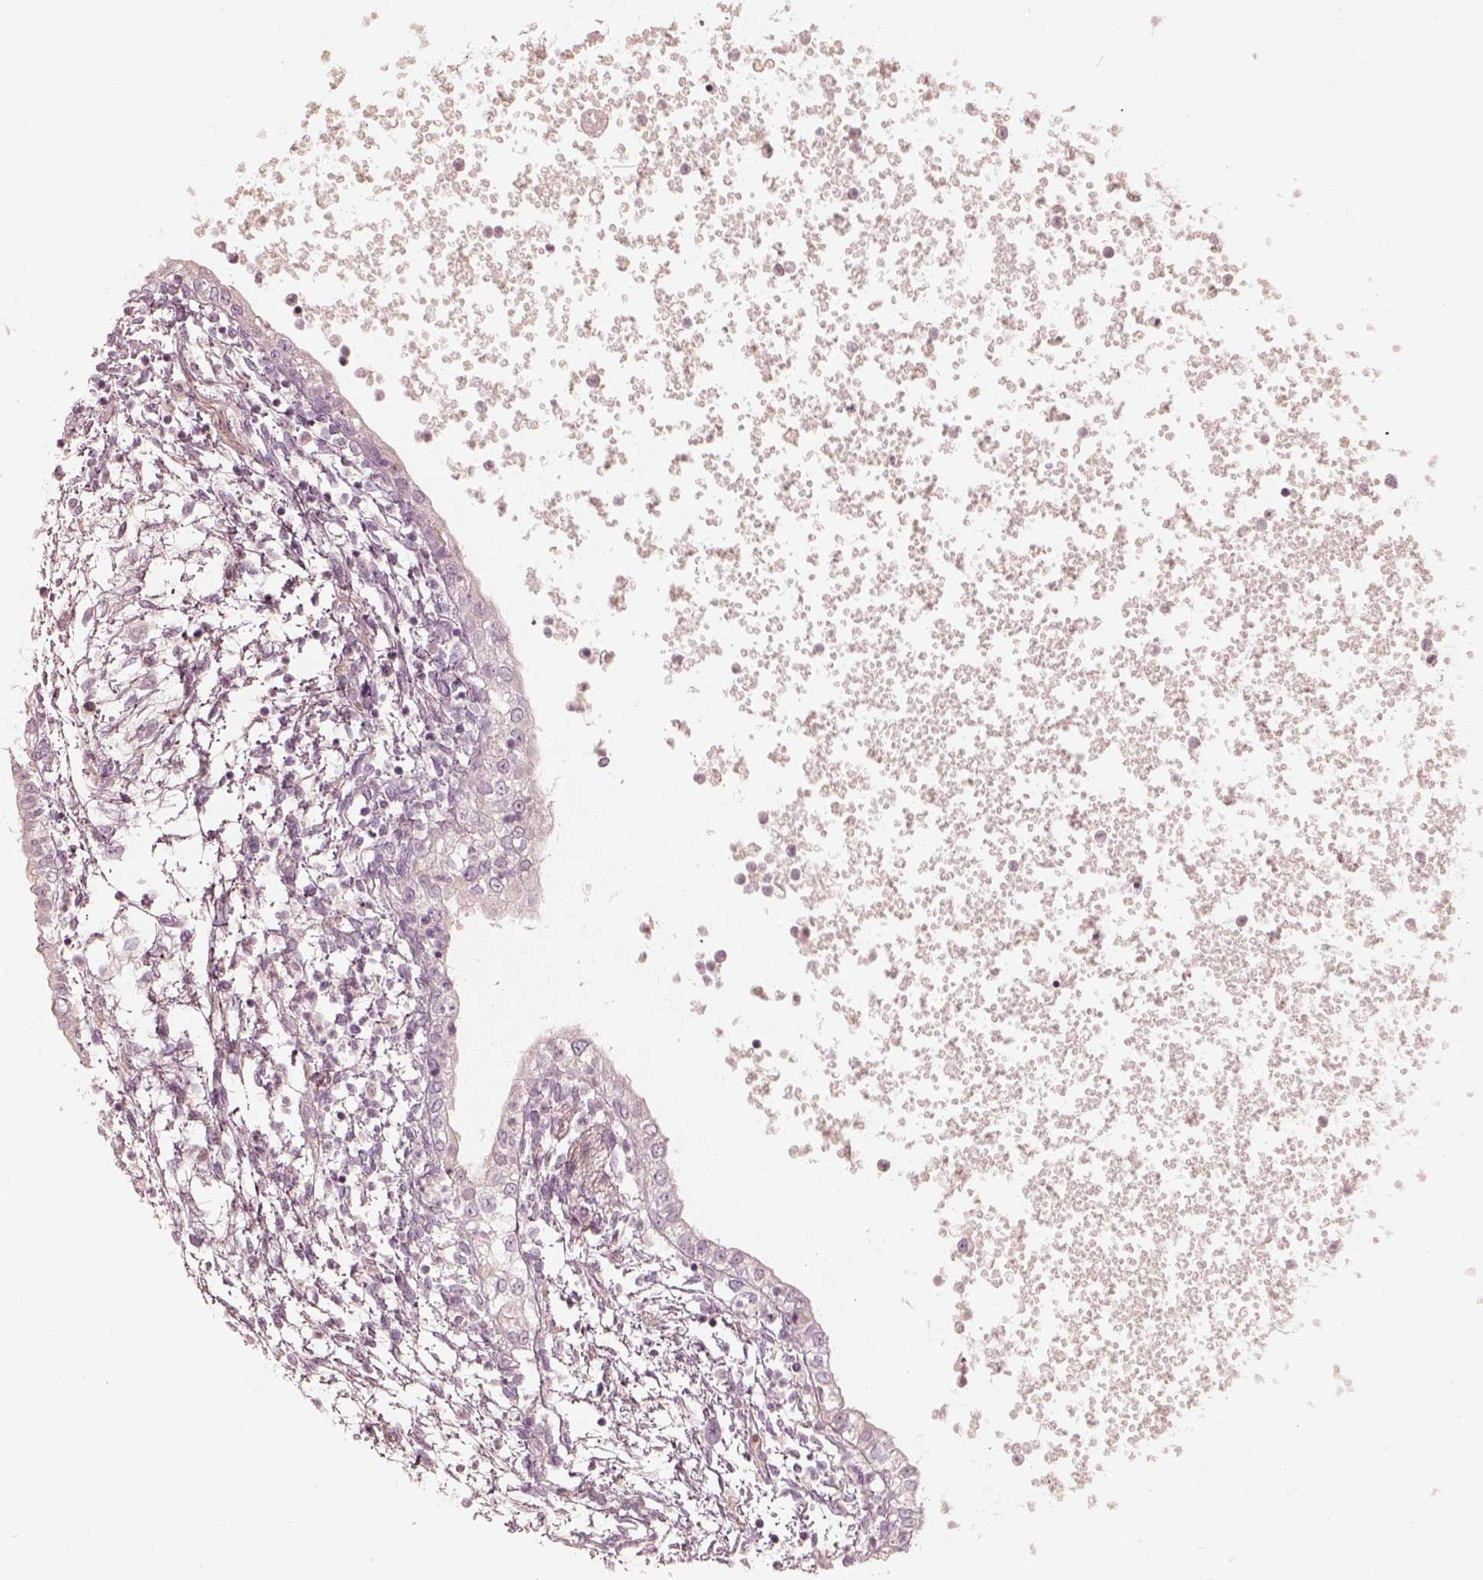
{"staining": {"intensity": "negative", "quantity": "none", "location": "none"}, "tissue": "testis cancer", "cell_type": "Tumor cells", "image_type": "cancer", "snomed": [{"axis": "morphology", "description": "Carcinoma, Embryonal, NOS"}, {"axis": "topography", "description": "Testis"}], "caption": "DAB immunohistochemical staining of human embryonal carcinoma (testis) demonstrates no significant staining in tumor cells. (Brightfield microscopy of DAB IHC at high magnification).", "gene": "KCNJ9", "patient": {"sex": "male", "age": 37}}